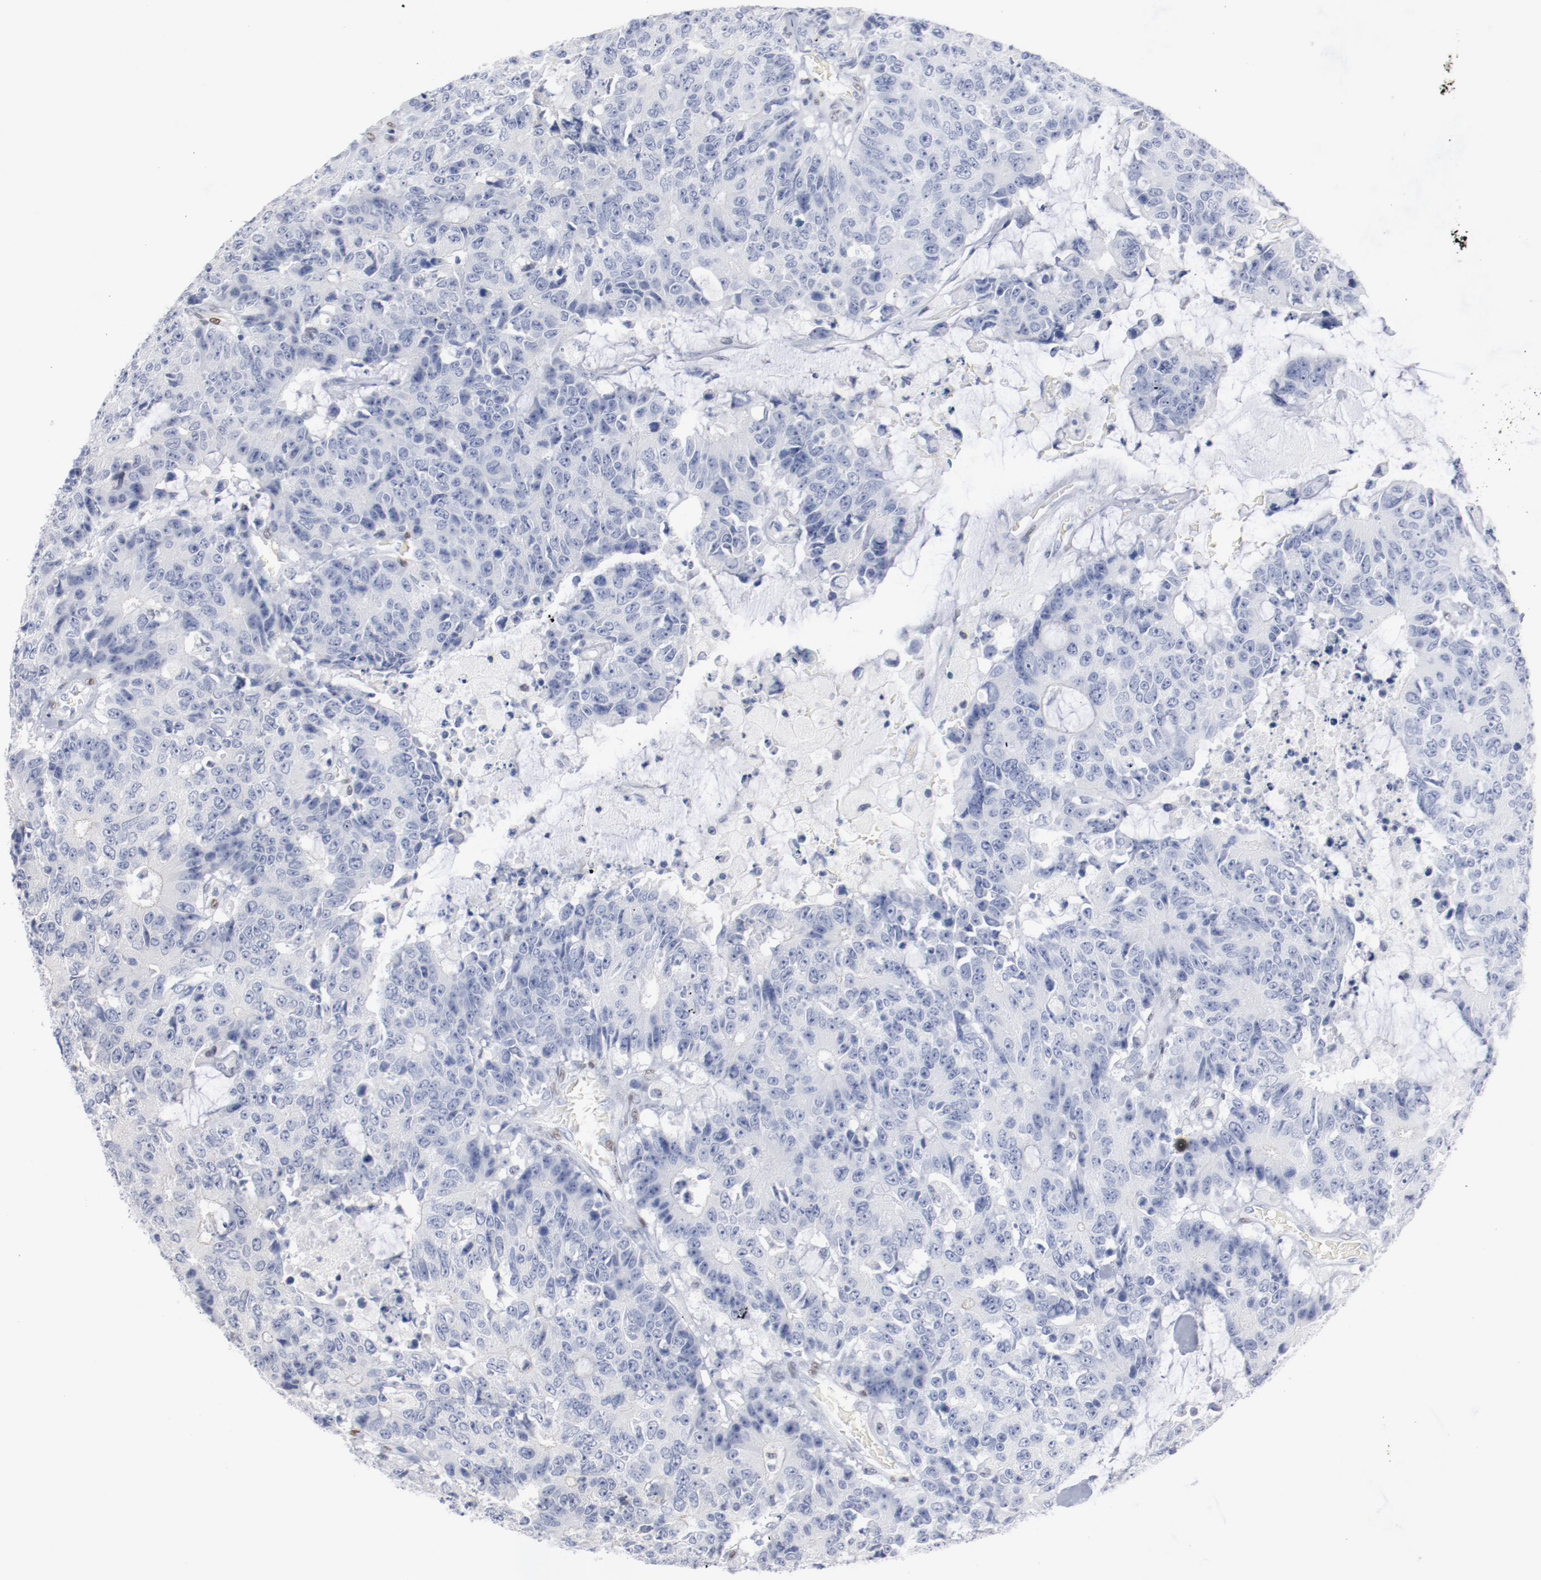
{"staining": {"intensity": "negative", "quantity": "none", "location": "none"}, "tissue": "colorectal cancer", "cell_type": "Tumor cells", "image_type": "cancer", "snomed": [{"axis": "morphology", "description": "Adenocarcinoma, NOS"}, {"axis": "topography", "description": "Colon"}], "caption": "Human colorectal cancer stained for a protein using IHC displays no staining in tumor cells.", "gene": "ZEB2", "patient": {"sex": "female", "age": 86}}